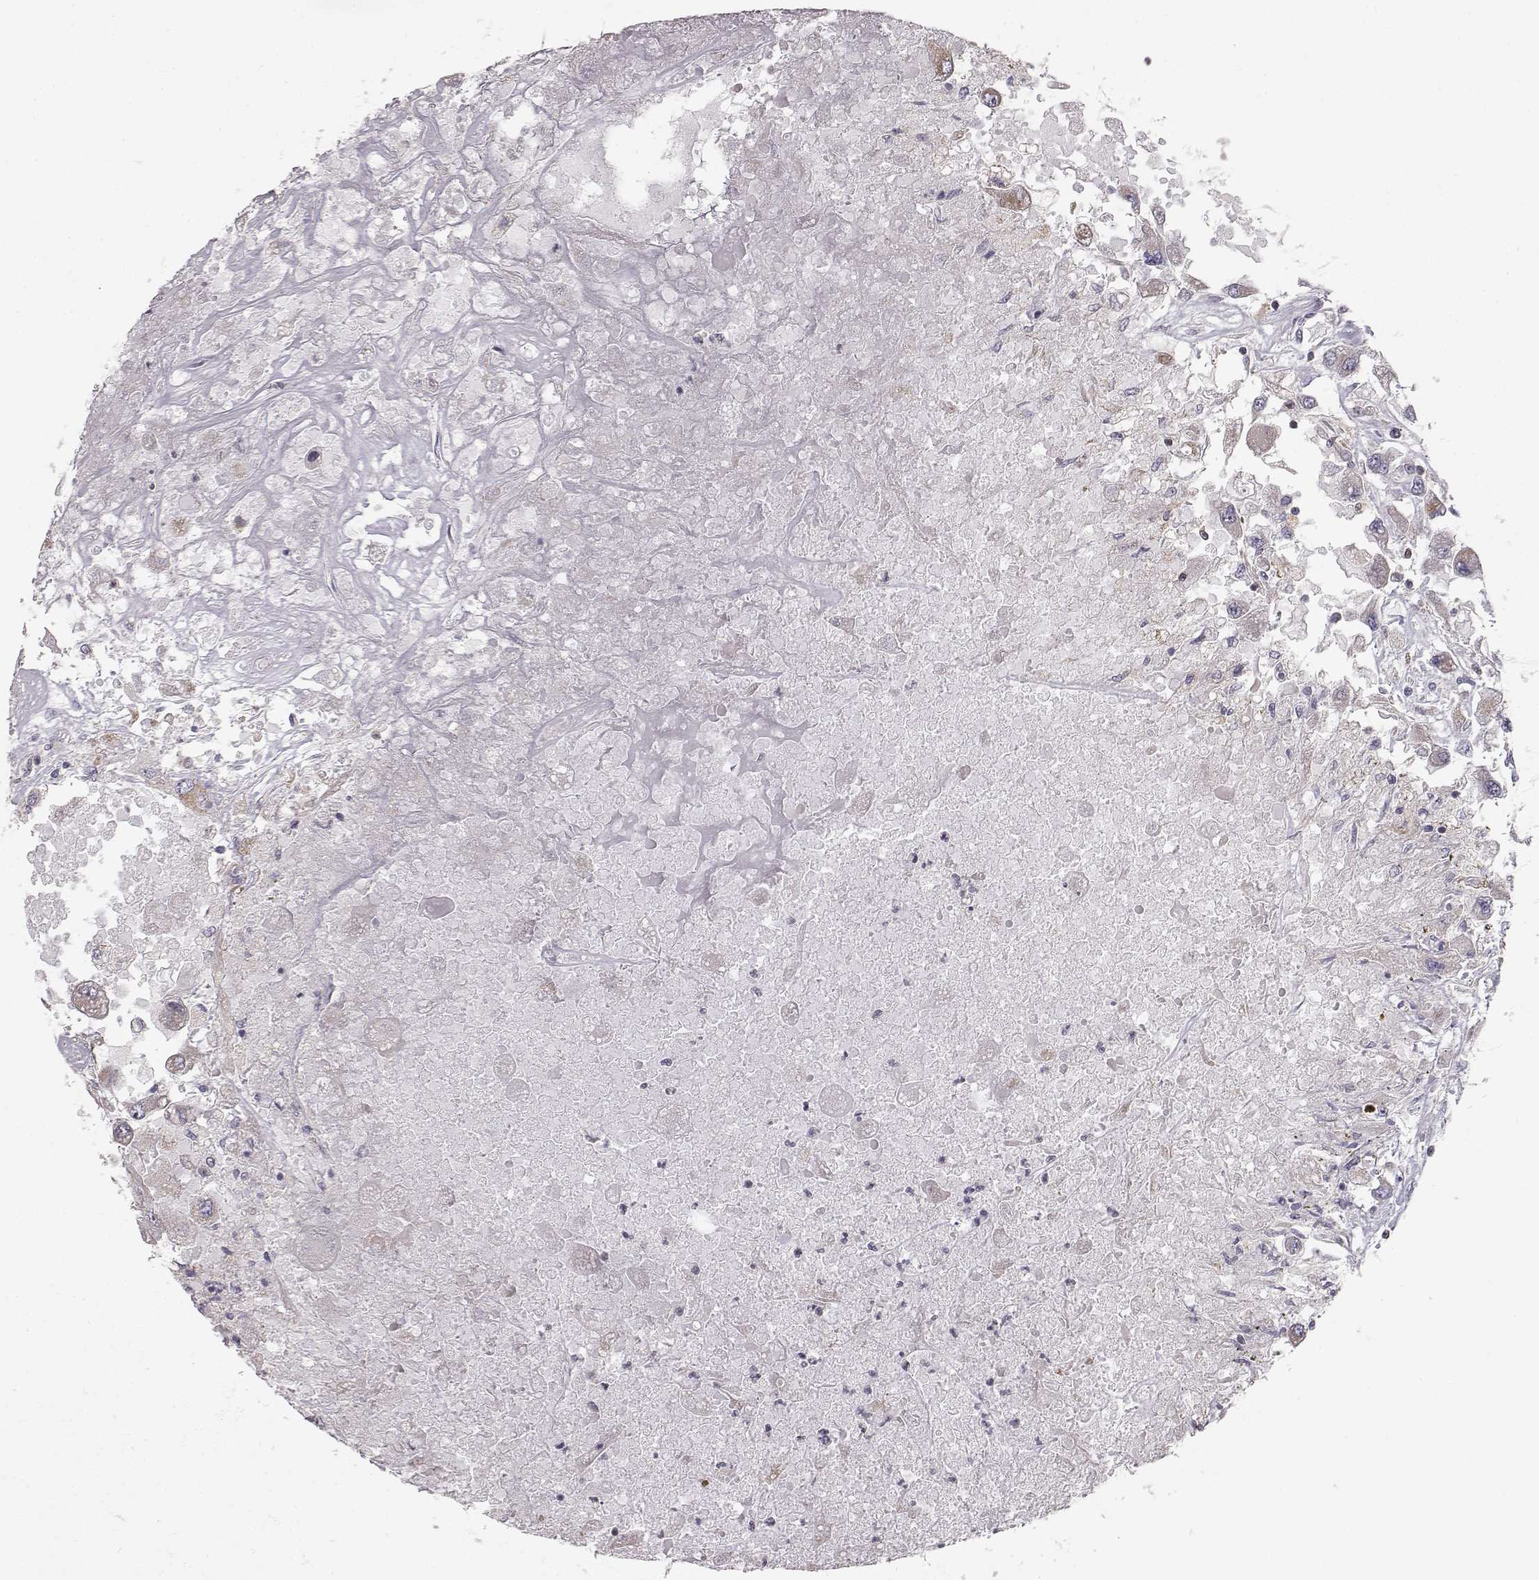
{"staining": {"intensity": "moderate", "quantity": "<25%", "location": "cytoplasmic/membranous"}, "tissue": "renal cancer", "cell_type": "Tumor cells", "image_type": "cancer", "snomed": [{"axis": "morphology", "description": "Adenocarcinoma, NOS"}, {"axis": "topography", "description": "Kidney"}], "caption": "Protein staining demonstrates moderate cytoplasmic/membranous positivity in approximately <25% of tumor cells in renal adenocarcinoma. The staining was performed using DAB (3,3'-diaminobenzidine), with brown indicating positive protein expression. Nuclei are stained blue with hematoxylin.", "gene": "GRAP2", "patient": {"sex": "female", "age": 67}}